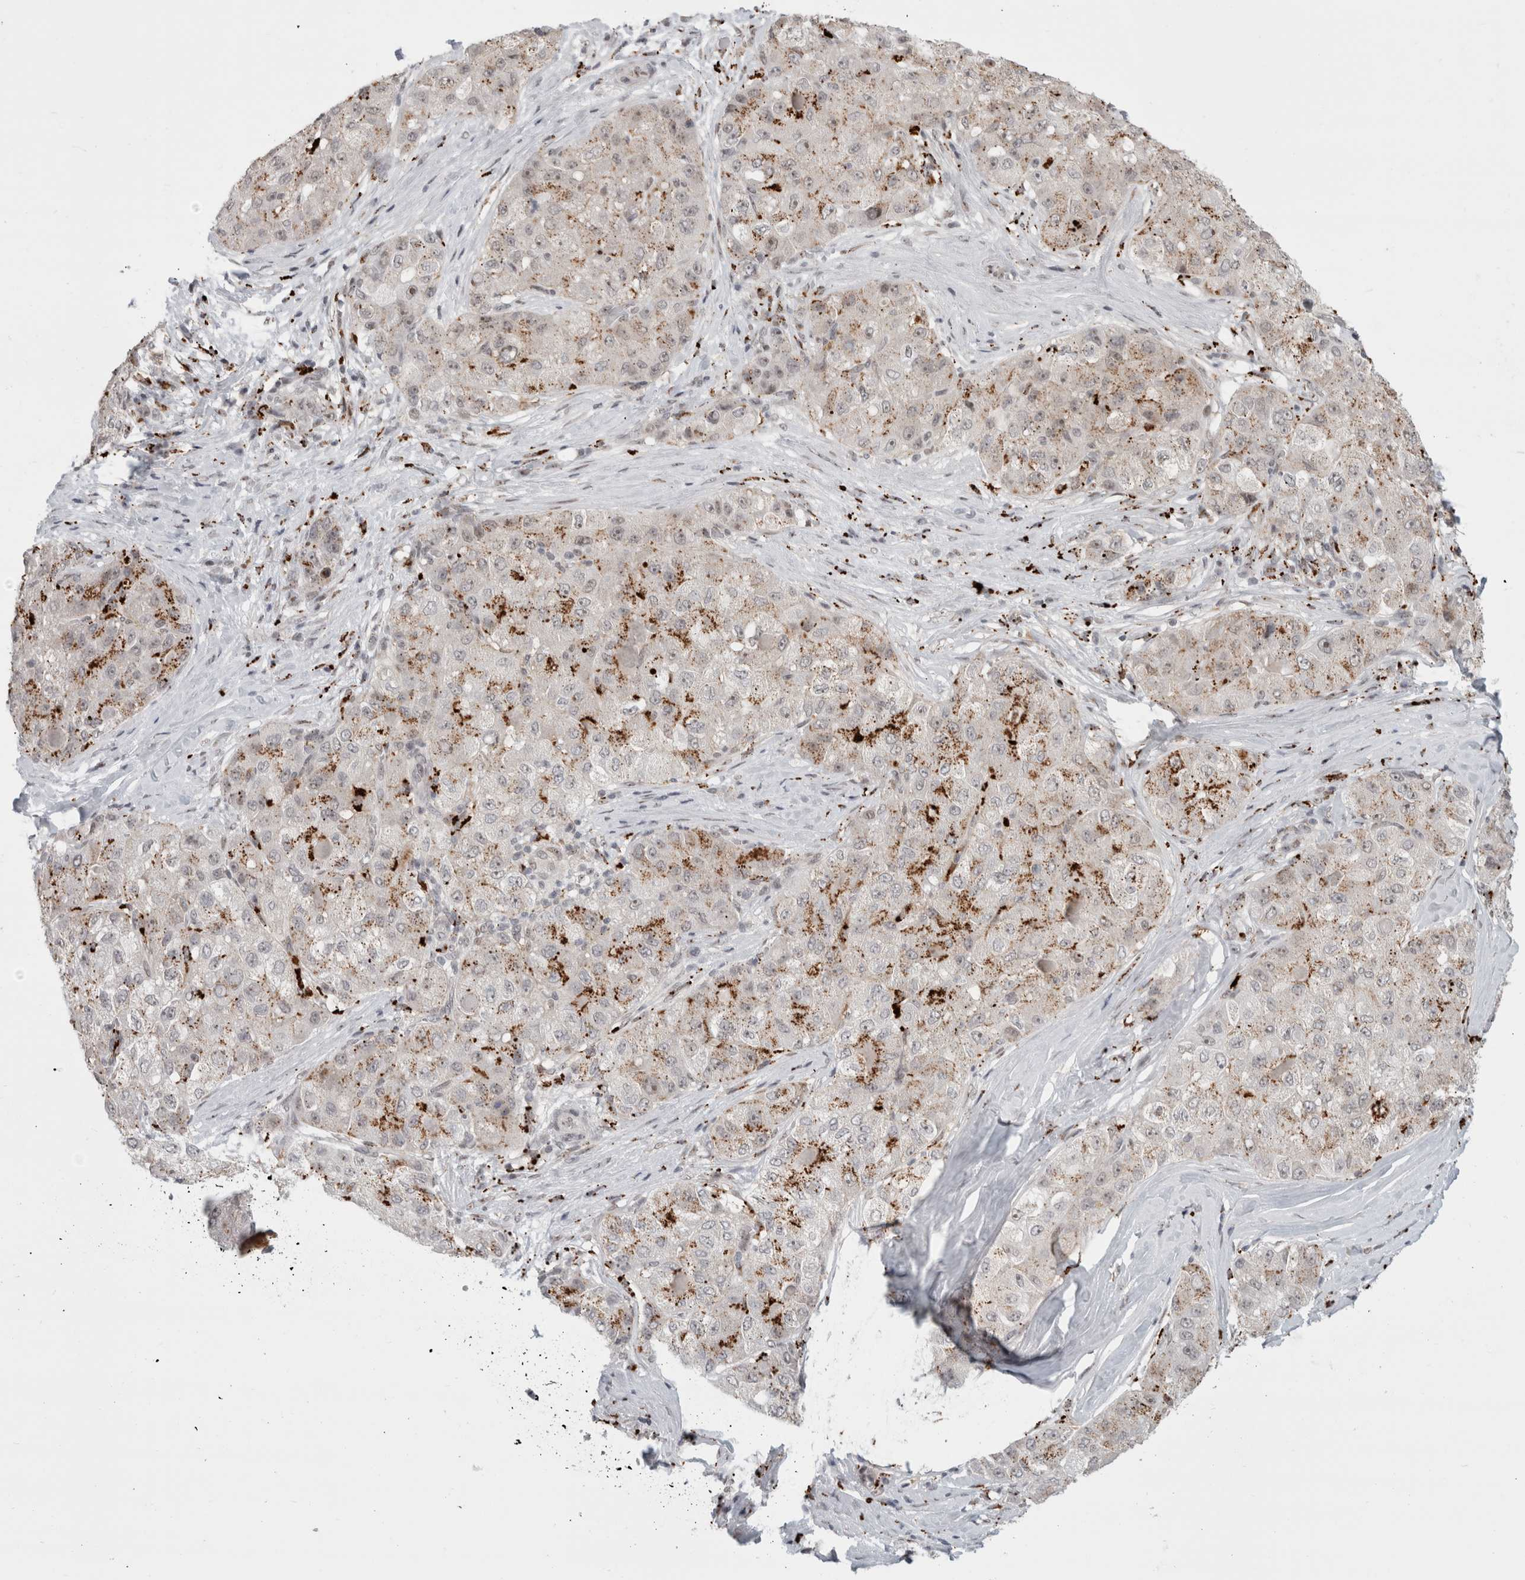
{"staining": {"intensity": "moderate", "quantity": ">75%", "location": "cytoplasmic/membranous"}, "tissue": "liver cancer", "cell_type": "Tumor cells", "image_type": "cancer", "snomed": [{"axis": "morphology", "description": "Carcinoma, Hepatocellular, NOS"}, {"axis": "topography", "description": "Liver"}], "caption": "Approximately >75% of tumor cells in human liver cancer display moderate cytoplasmic/membranous protein expression as visualized by brown immunohistochemical staining.", "gene": "SENP6", "patient": {"sex": "male", "age": 80}}